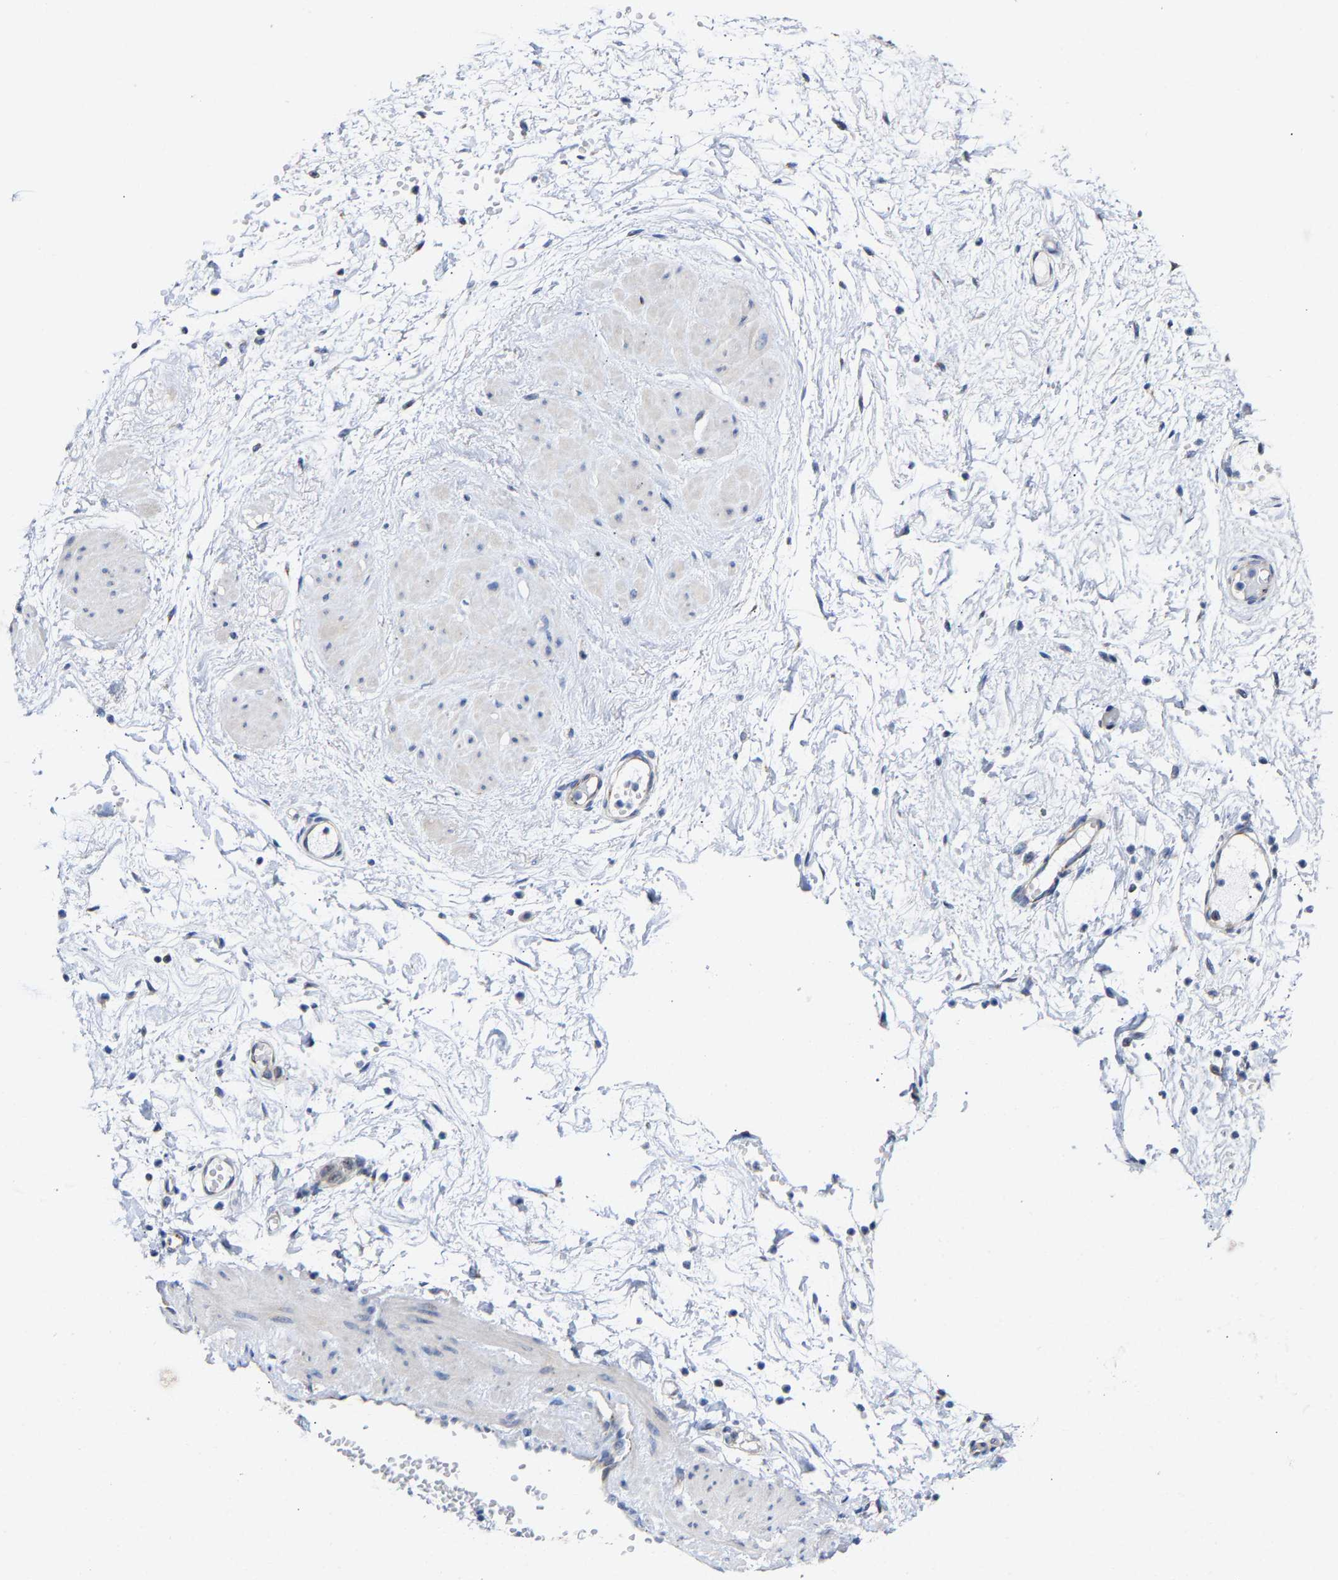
{"staining": {"intensity": "moderate", "quantity": "<25%", "location": "cytoplasmic/membranous"}, "tissue": "adipose tissue", "cell_type": "Adipocytes", "image_type": "normal", "snomed": [{"axis": "morphology", "description": "Normal tissue, NOS"}, {"axis": "topography", "description": "Soft tissue"}, {"axis": "topography", "description": "Vascular tissue"}], "caption": "High-magnification brightfield microscopy of unremarkable adipose tissue stained with DAB (brown) and counterstained with hematoxylin (blue). adipocytes exhibit moderate cytoplasmic/membranous staining is seen in approximately<25% of cells. Using DAB (3,3'-diaminobenzidine) (brown) and hematoxylin (blue) stains, captured at high magnification using brightfield microscopy.", "gene": "PPP1R15A", "patient": {"sex": "female", "age": 35}}